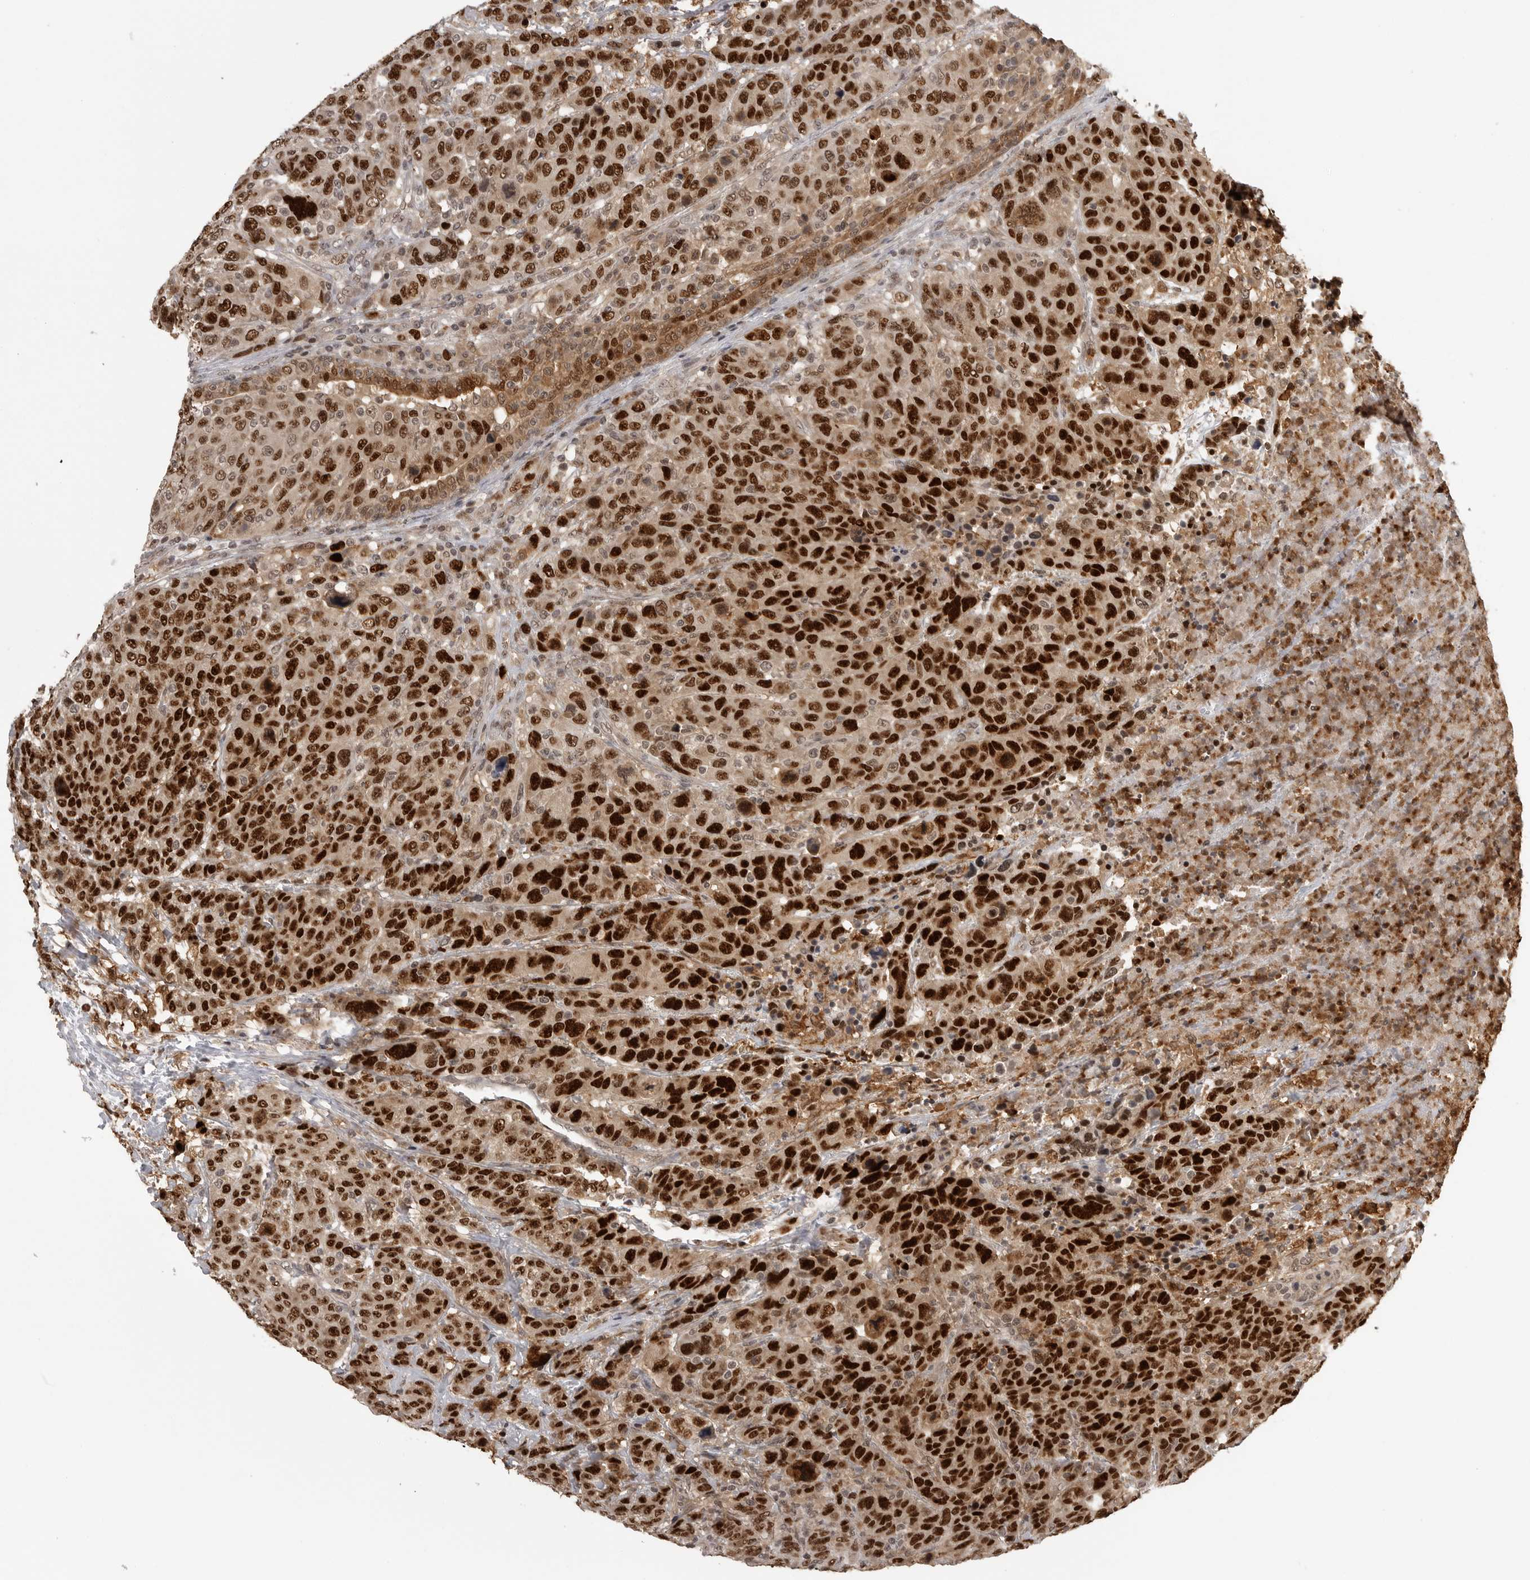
{"staining": {"intensity": "strong", "quantity": ">75%", "location": "cytoplasmic/membranous,nuclear"}, "tissue": "breast cancer", "cell_type": "Tumor cells", "image_type": "cancer", "snomed": [{"axis": "morphology", "description": "Duct carcinoma"}, {"axis": "topography", "description": "Breast"}], "caption": "High-power microscopy captured an IHC micrograph of invasive ductal carcinoma (breast), revealing strong cytoplasmic/membranous and nuclear staining in approximately >75% of tumor cells.", "gene": "PEG3", "patient": {"sex": "female", "age": 37}}